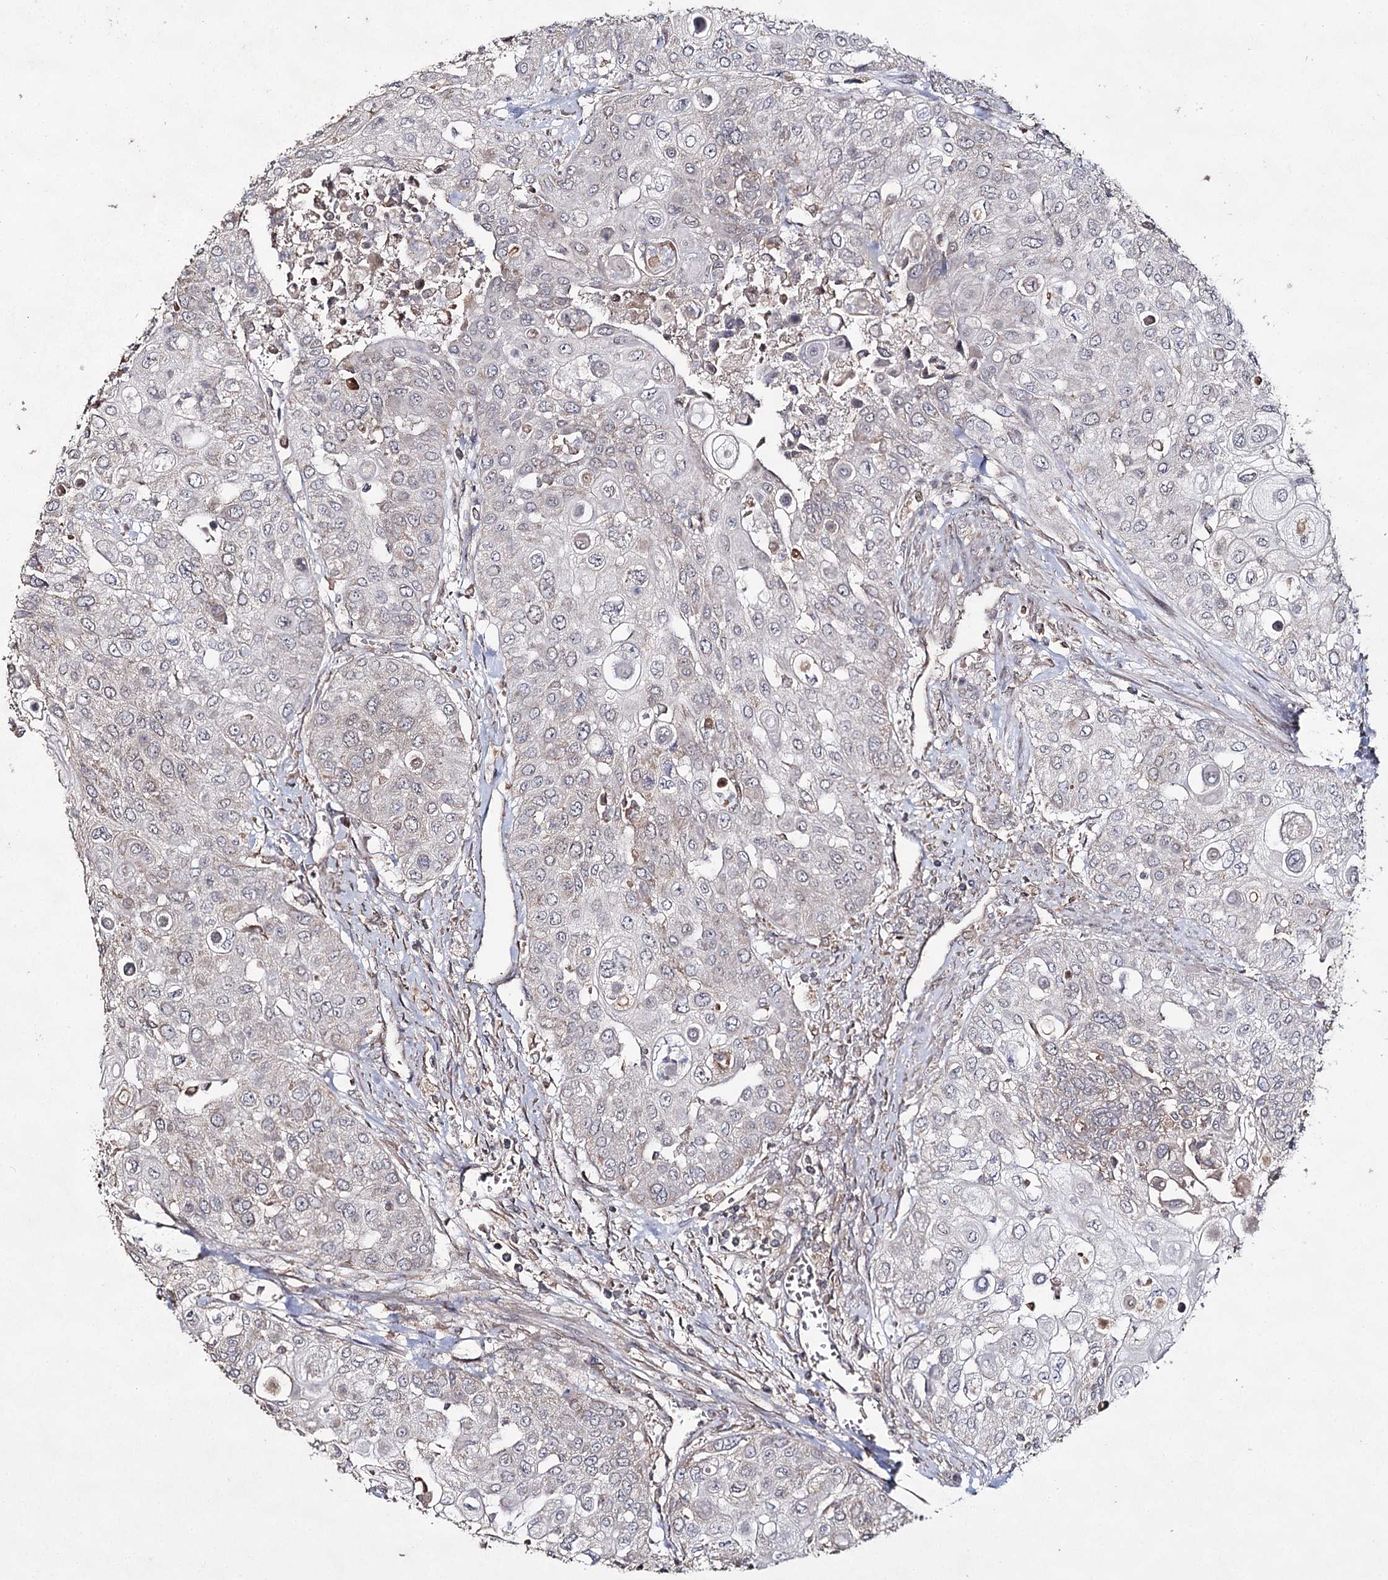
{"staining": {"intensity": "negative", "quantity": "none", "location": "none"}, "tissue": "urothelial cancer", "cell_type": "Tumor cells", "image_type": "cancer", "snomed": [{"axis": "morphology", "description": "Urothelial carcinoma, High grade"}, {"axis": "topography", "description": "Urinary bladder"}], "caption": "IHC histopathology image of neoplastic tissue: human urothelial cancer stained with DAB exhibits no significant protein positivity in tumor cells. (DAB (3,3'-diaminobenzidine) immunohistochemistry (IHC) with hematoxylin counter stain).", "gene": "ACTR6", "patient": {"sex": "female", "age": 79}}